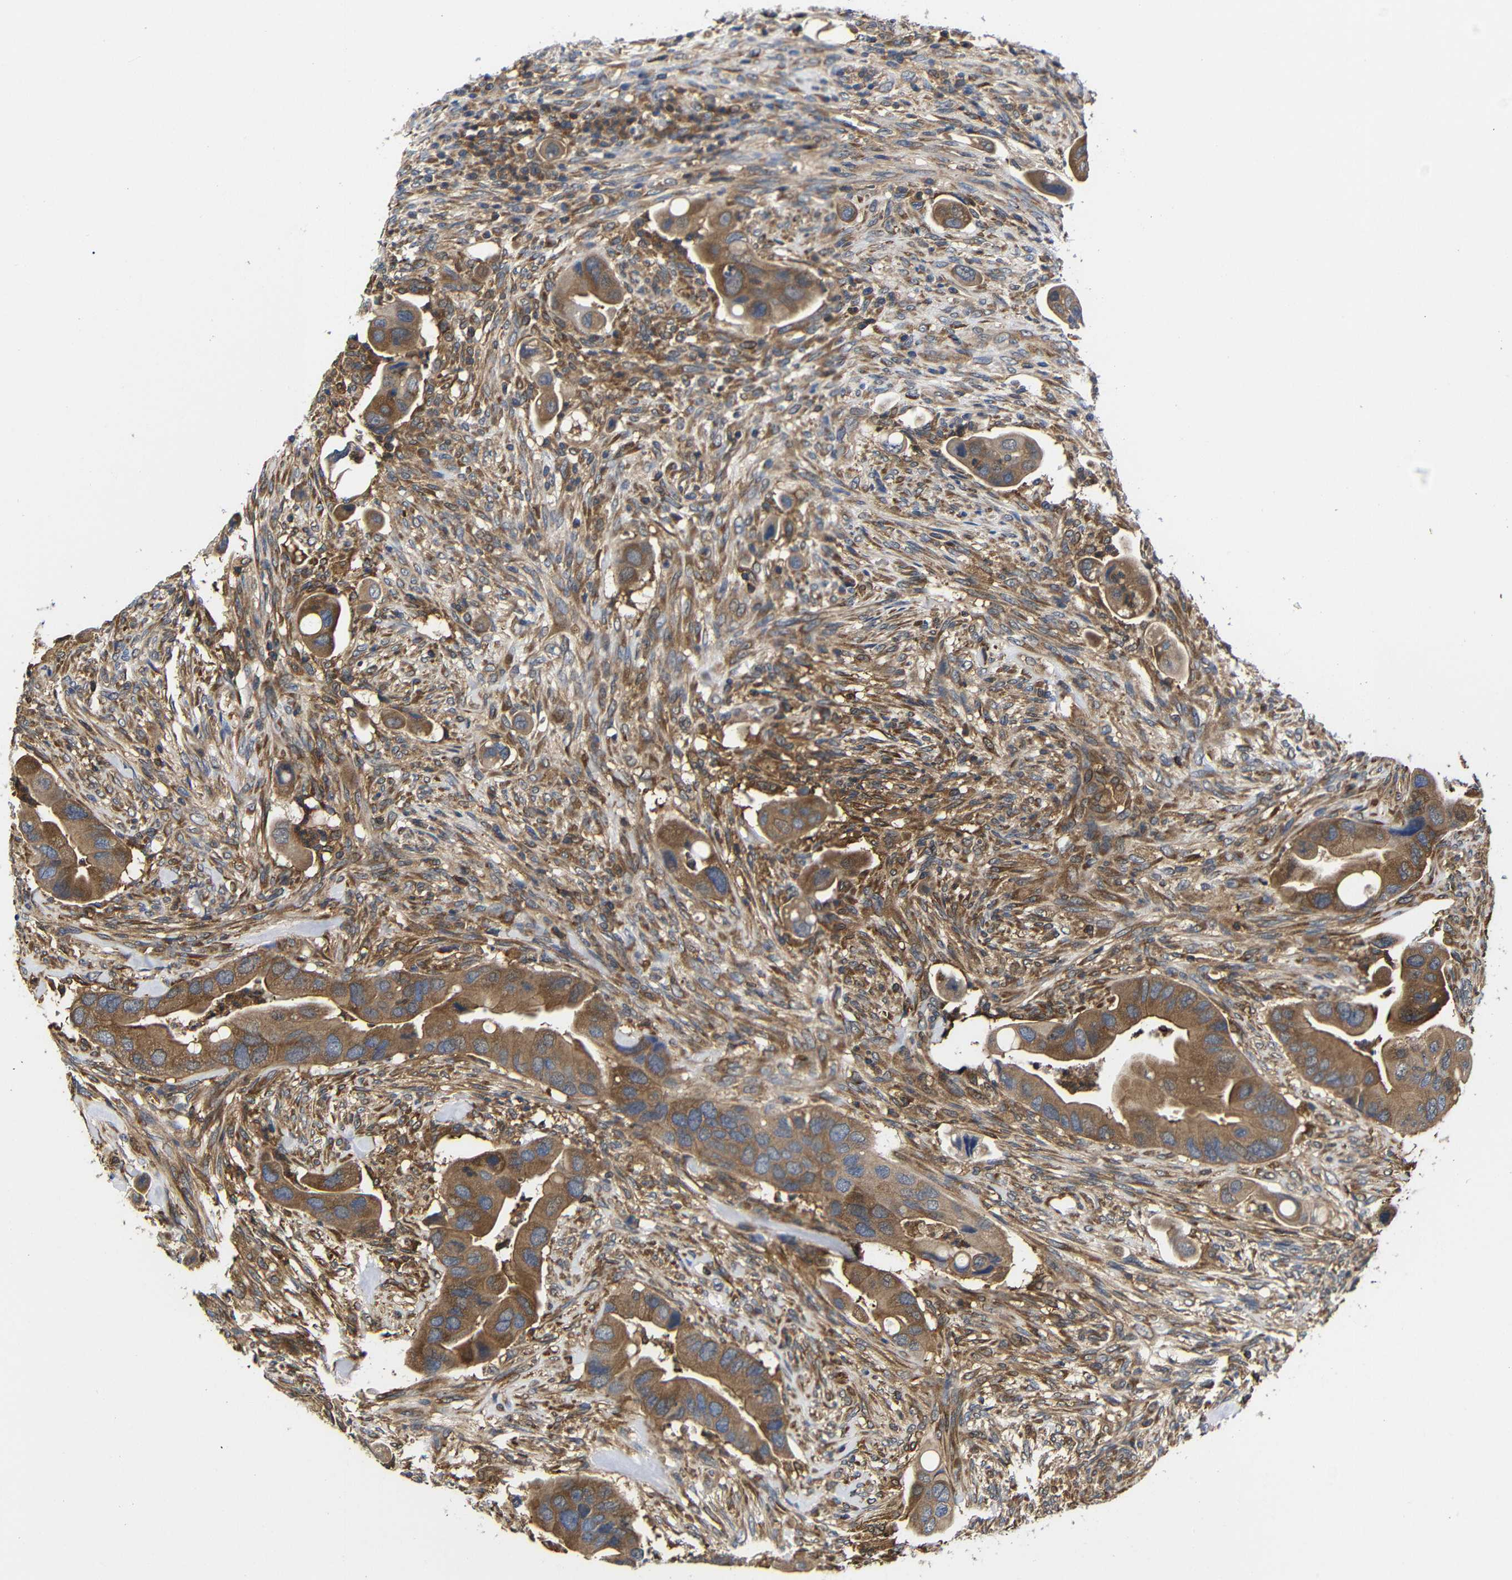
{"staining": {"intensity": "moderate", "quantity": ">75%", "location": "cytoplasmic/membranous"}, "tissue": "colorectal cancer", "cell_type": "Tumor cells", "image_type": "cancer", "snomed": [{"axis": "morphology", "description": "Adenocarcinoma, NOS"}, {"axis": "topography", "description": "Rectum"}], "caption": "Immunohistochemical staining of colorectal cancer (adenocarcinoma) shows medium levels of moderate cytoplasmic/membranous staining in about >75% of tumor cells.", "gene": "LRRCC1", "patient": {"sex": "female", "age": 57}}